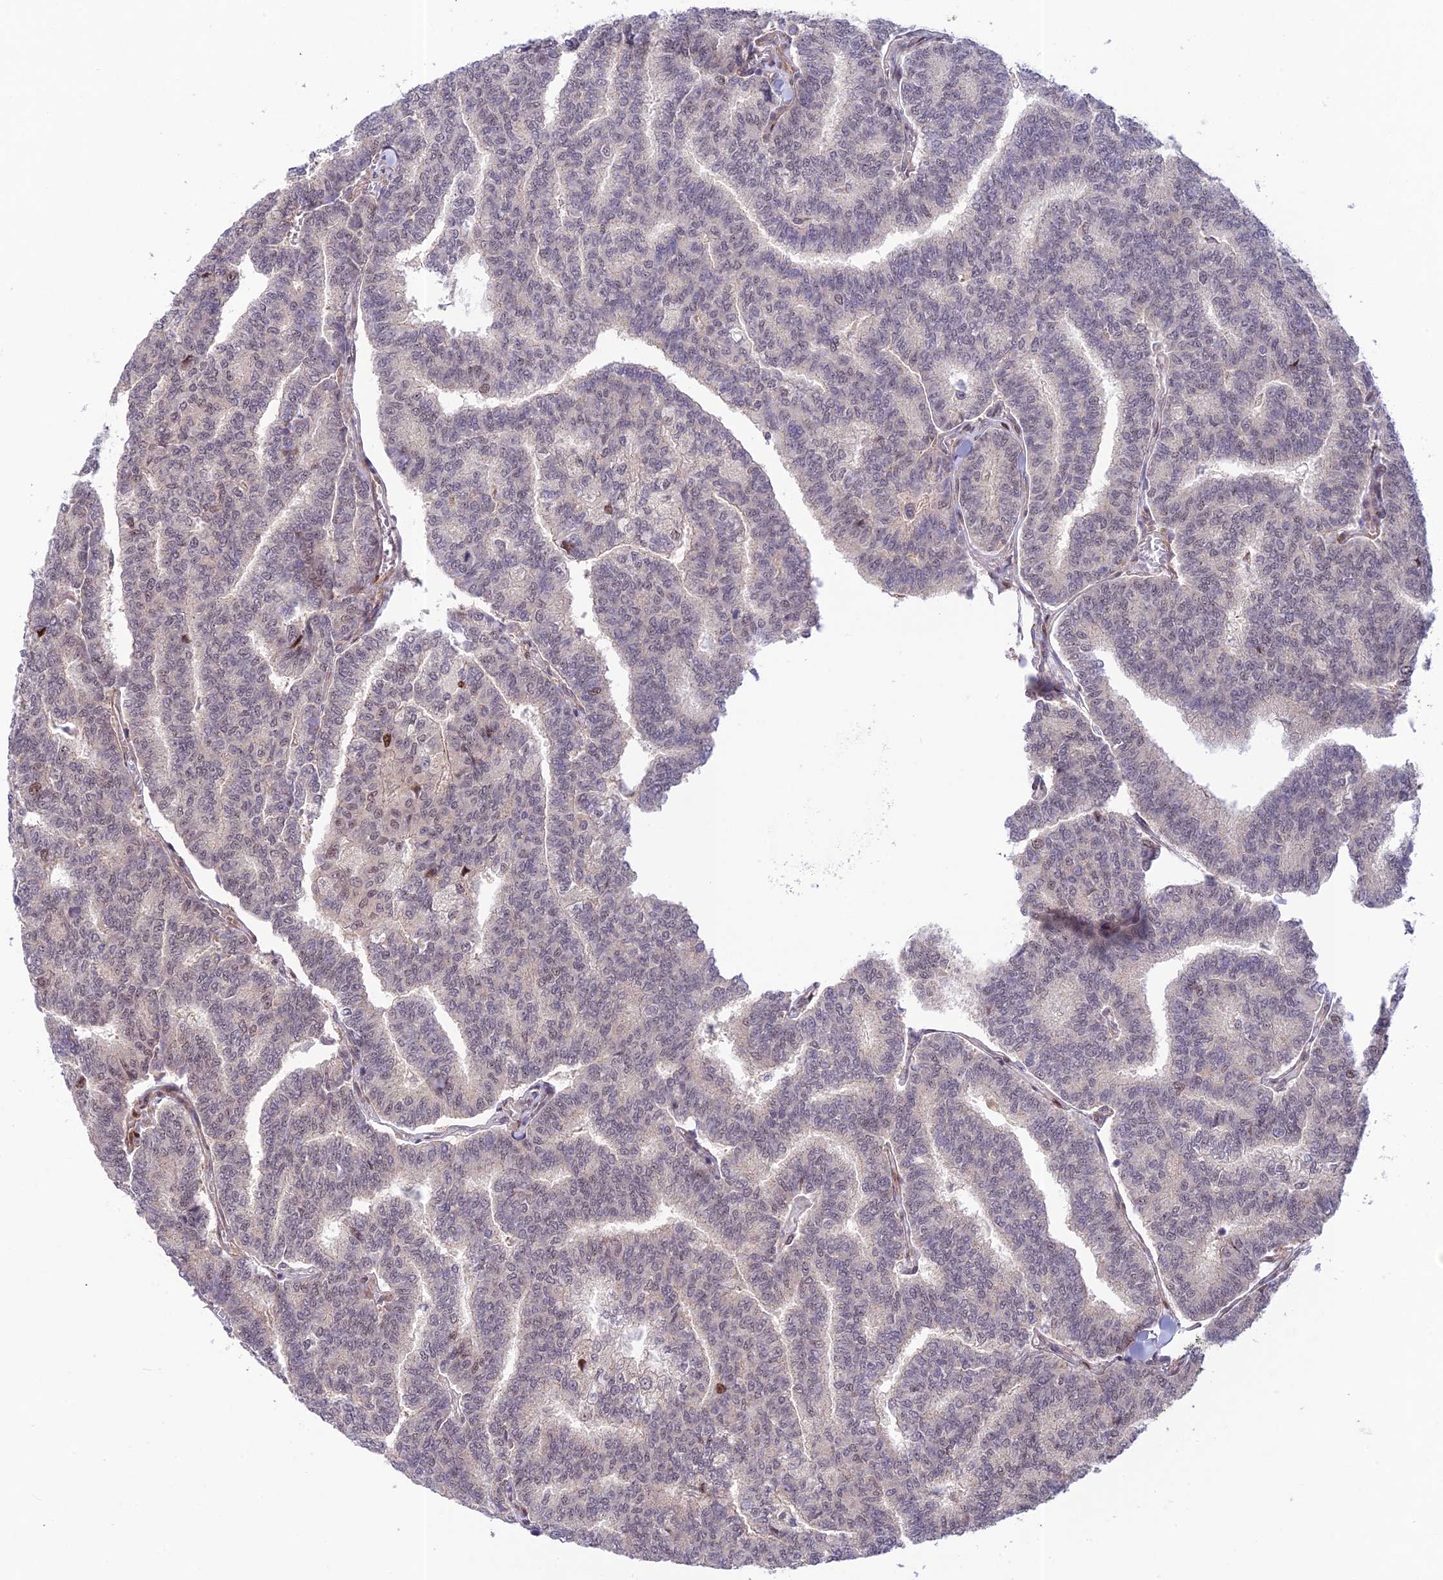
{"staining": {"intensity": "weak", "quantity": "<25%", "location": "nuclear"}, "tissue": "thyroid cancer", "cell_type": "Tumor cells", "image_type": "cancer", "snomed": [{"axis": "morphology", "description": "Papillary adenocarcinoma, NOS"}, {"axis": "topography", "description": "Thyroid gland"}], "caption": "Immunohistochemistry (IHC) photomicrograph of neoplastic tissue: thyroid cancer (papillary adenocarcinoma) stained with DAB (3,3'-diaminobenzidine) displays no significant protein positivity in tumor cells. (Stains: DAB (3,3'-diaminobenzidine) immunohistochemistry (IHC) with hematoxylin counter stain, Microscopy: brightfield microscopy at high magnification).", "gene": "ZNF584", "patient": {"sex": "female", "age": 35}}